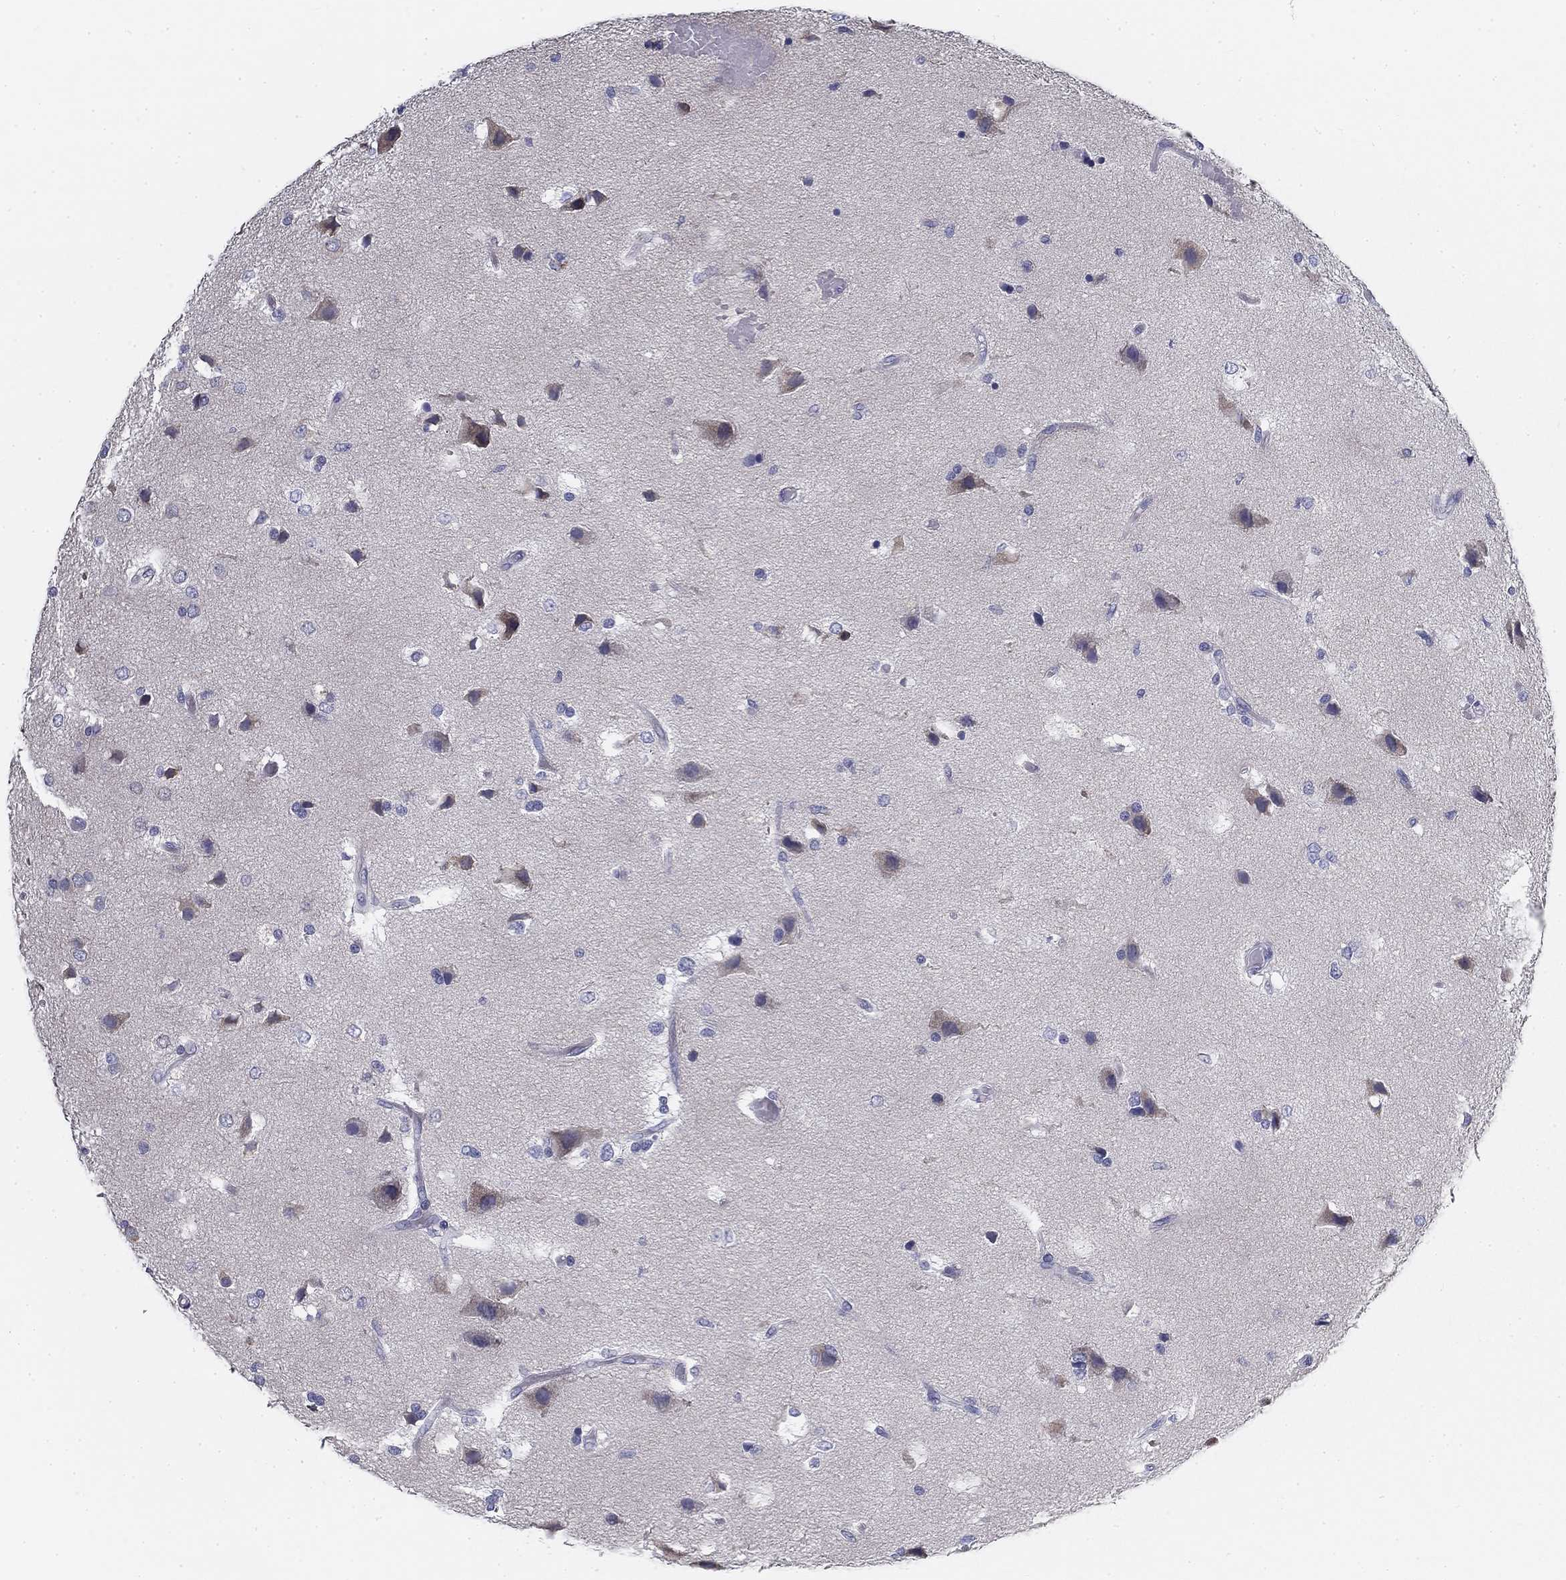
{"staining": {"intensity": "negative", "quantity": "none", "location": "none"}, "tissue": "glioma", "cell_type": "Tumor cells", "image_type": "cancer", "snomed": [{"axis": "morphology", "description": "Glioma, malignant, High grade"}, {"axis": "topography", "description": "Brain"}], "caption": "DAB immunohistochemical staining of high-grade glioma (malignant) displays no significant expression in tumor cells.", "gene": "GALNTL5", "patient": {"sex": "female", "age": 63}}